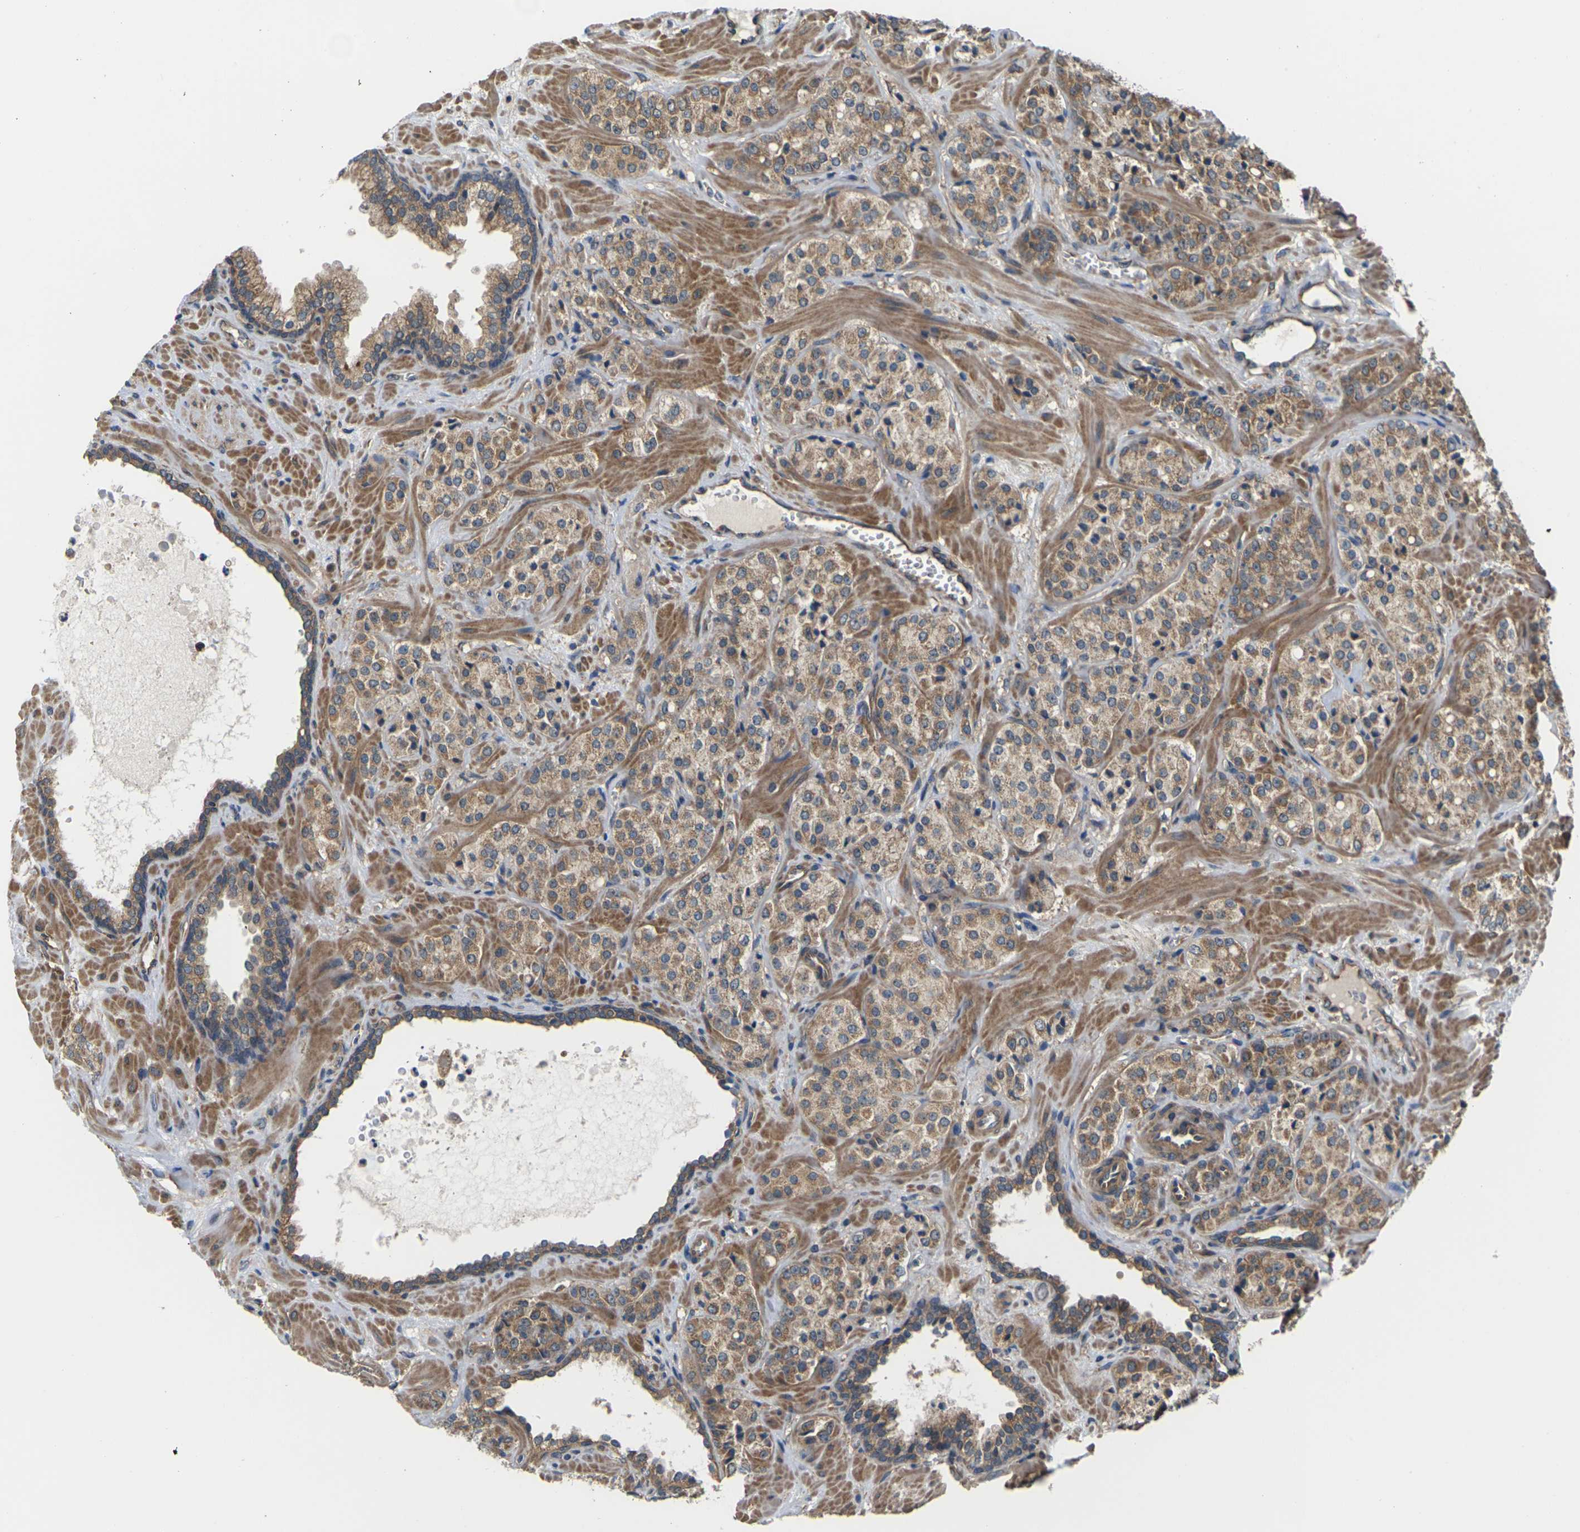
{"staining": {"intensity": "moderate", "quantity": ">75%", "location": "cytoplasmic/membranous"}, "tissue": "prostate cancer", "cell_type": "Tumor cells", "image_type": "cancer", "snomed": [{"axis": "morphology", "description": "Adenocarcinoma, High grade"}, {"axis": "topography", "description": "Prostate"}], "caption": "DAB immunohistochemical staining of human prostate cancer exhibits moderate cytoplasmic/membranous protein expression in approximately >75% of tumor cells. (DAB IHC, brown staining for protein, blue staining for nuclei).", "gene": "NRAS", "patient": {"sex": "male", "age": 64}}